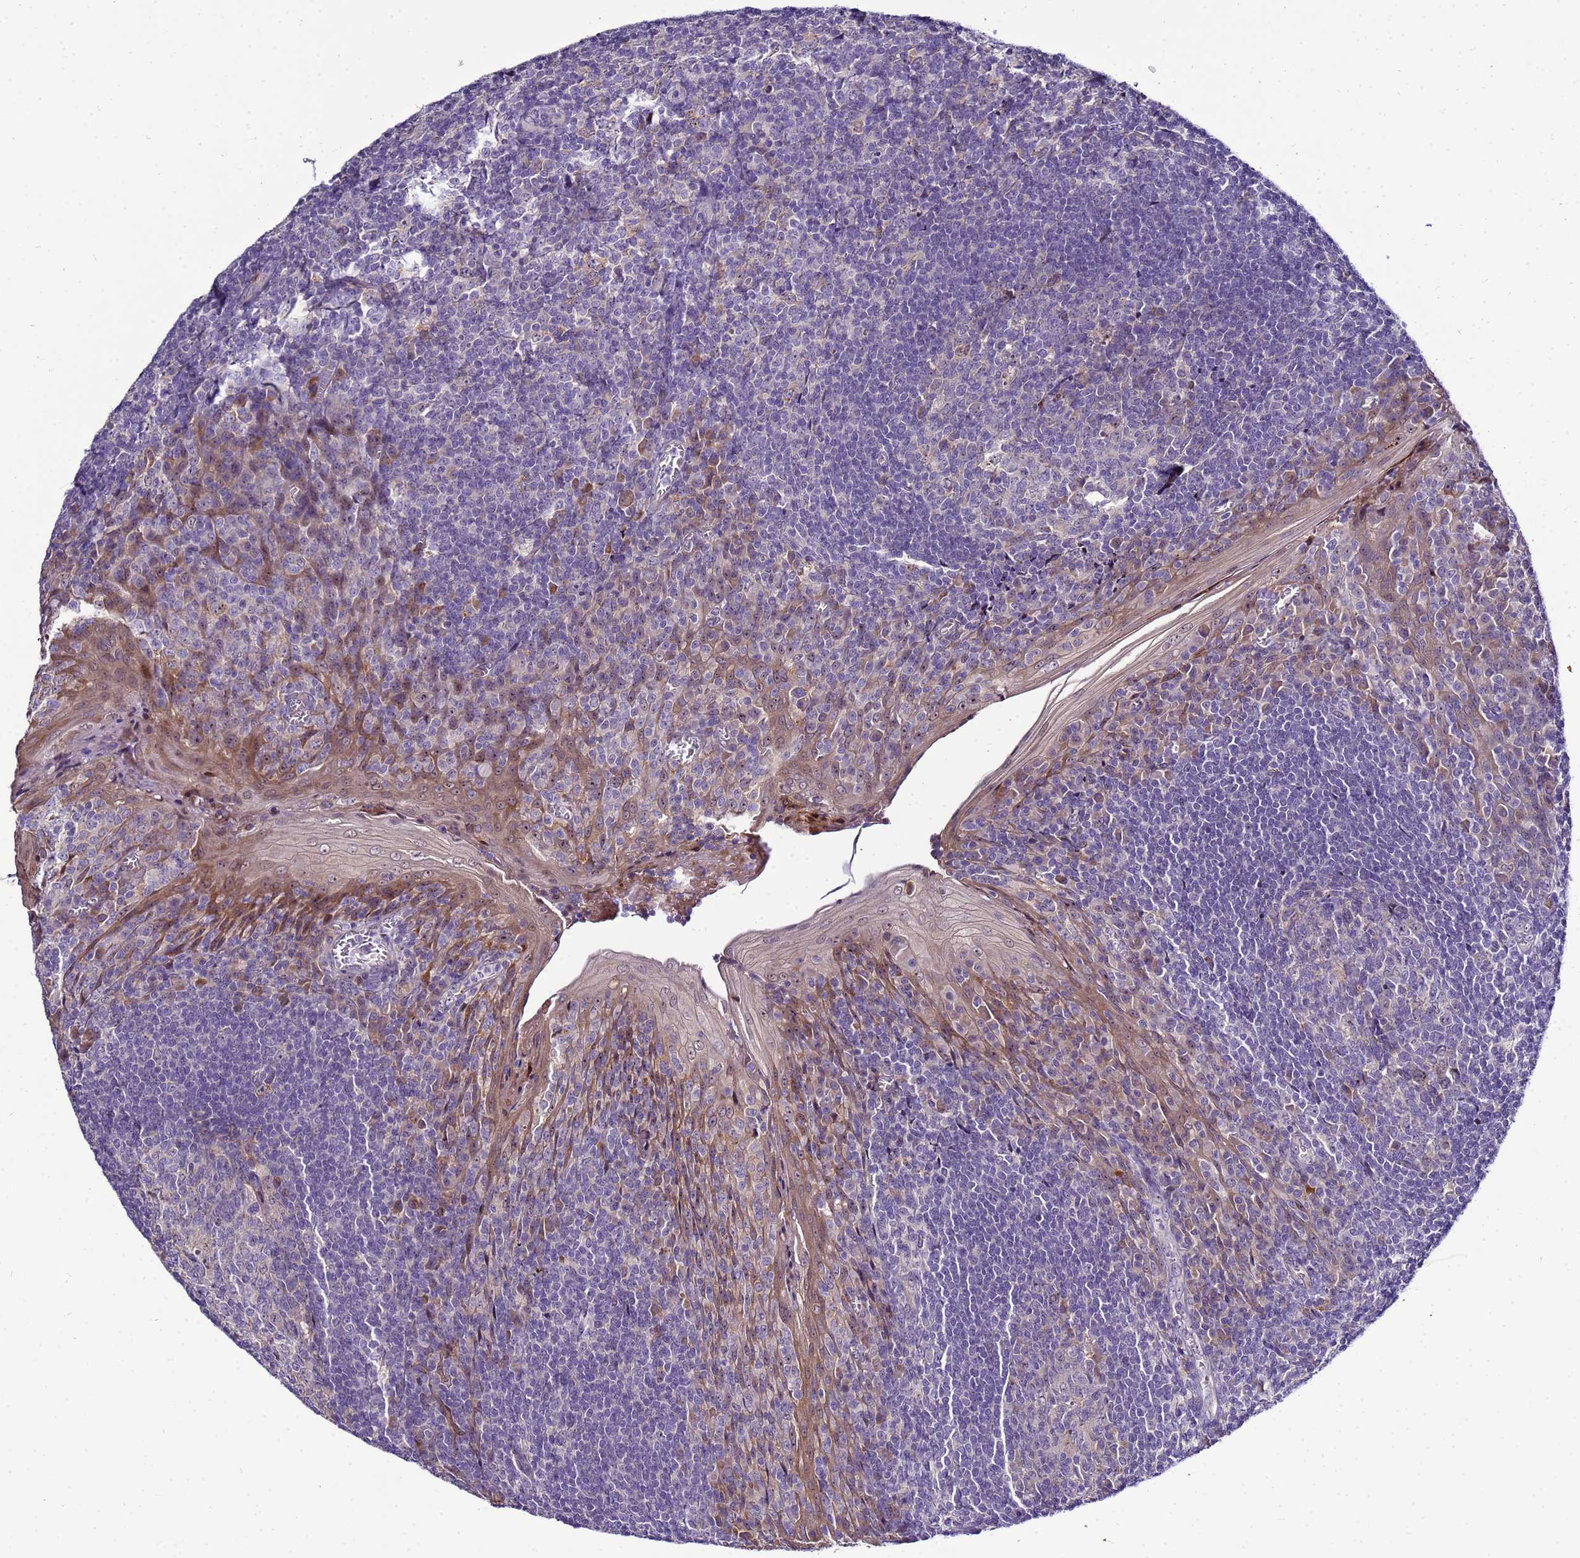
{"staining": {"intensity": "negative", "quantity": "none", "location": "none"}, "tissue": "tonsil", "cell_type": "Germinal center cells", "image_type": "normal", "snomed": [{"axis": "morphology", "description": "Normal tissue, NOS"}, {"axis": "topography", "description": "Tonsil"}], "caption": "Immunohistochemical staining of normal tonsil reveals no significant staining in germinal center cells. The staining is performed using DAB (3,3'-diaminobenzidine) brown chromogen with nuclei counter-stained in using hematoxylin.", "gene": "NOL8", "patient": {"sex": "male", "age": 27}}